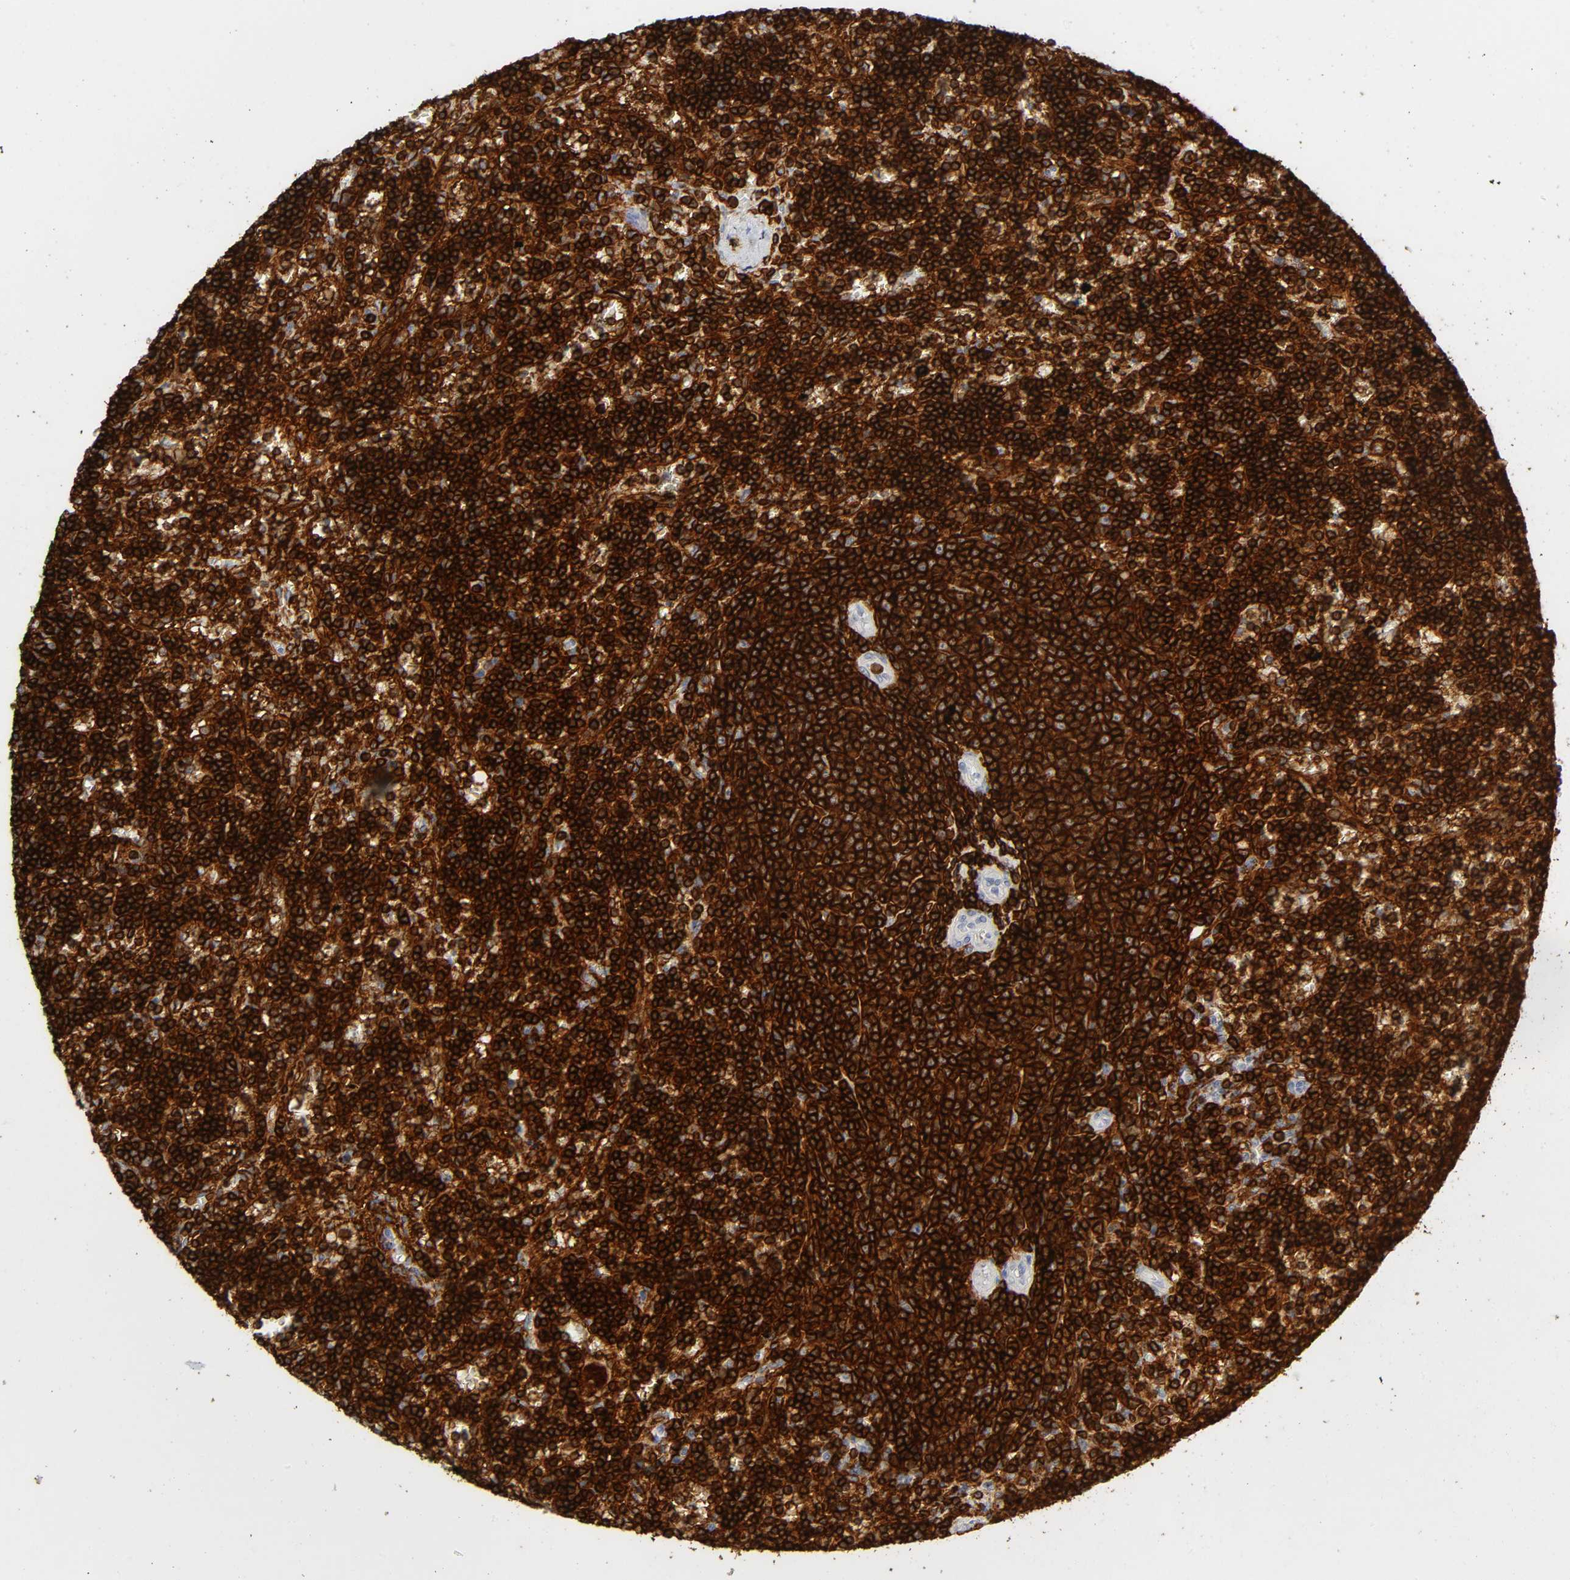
{"staining": {"intensity": "strong", "quantity": ">75%", "location": "cytoplasmic/membranous"}, "tissue": "lymphoma", "cell_type": "Tumor cells", "image_type": "cancer", "snomed": [{"axis": "morphology", "description": "Malignant lymphoma, non-Hodgkin's type, Low grade"}, {"axis": "topography", "description": "Spleen"}], "caption": "A high-resolution image shows IHC staining of low-grade malignant lymphoma, non-Hodgkin's type, which demonstrates strong cytoplasmic/membranous positivity in approximately >75% of tumor cells.", "gene": "LYN", "patient": {"sex": "male", "age": 60}}